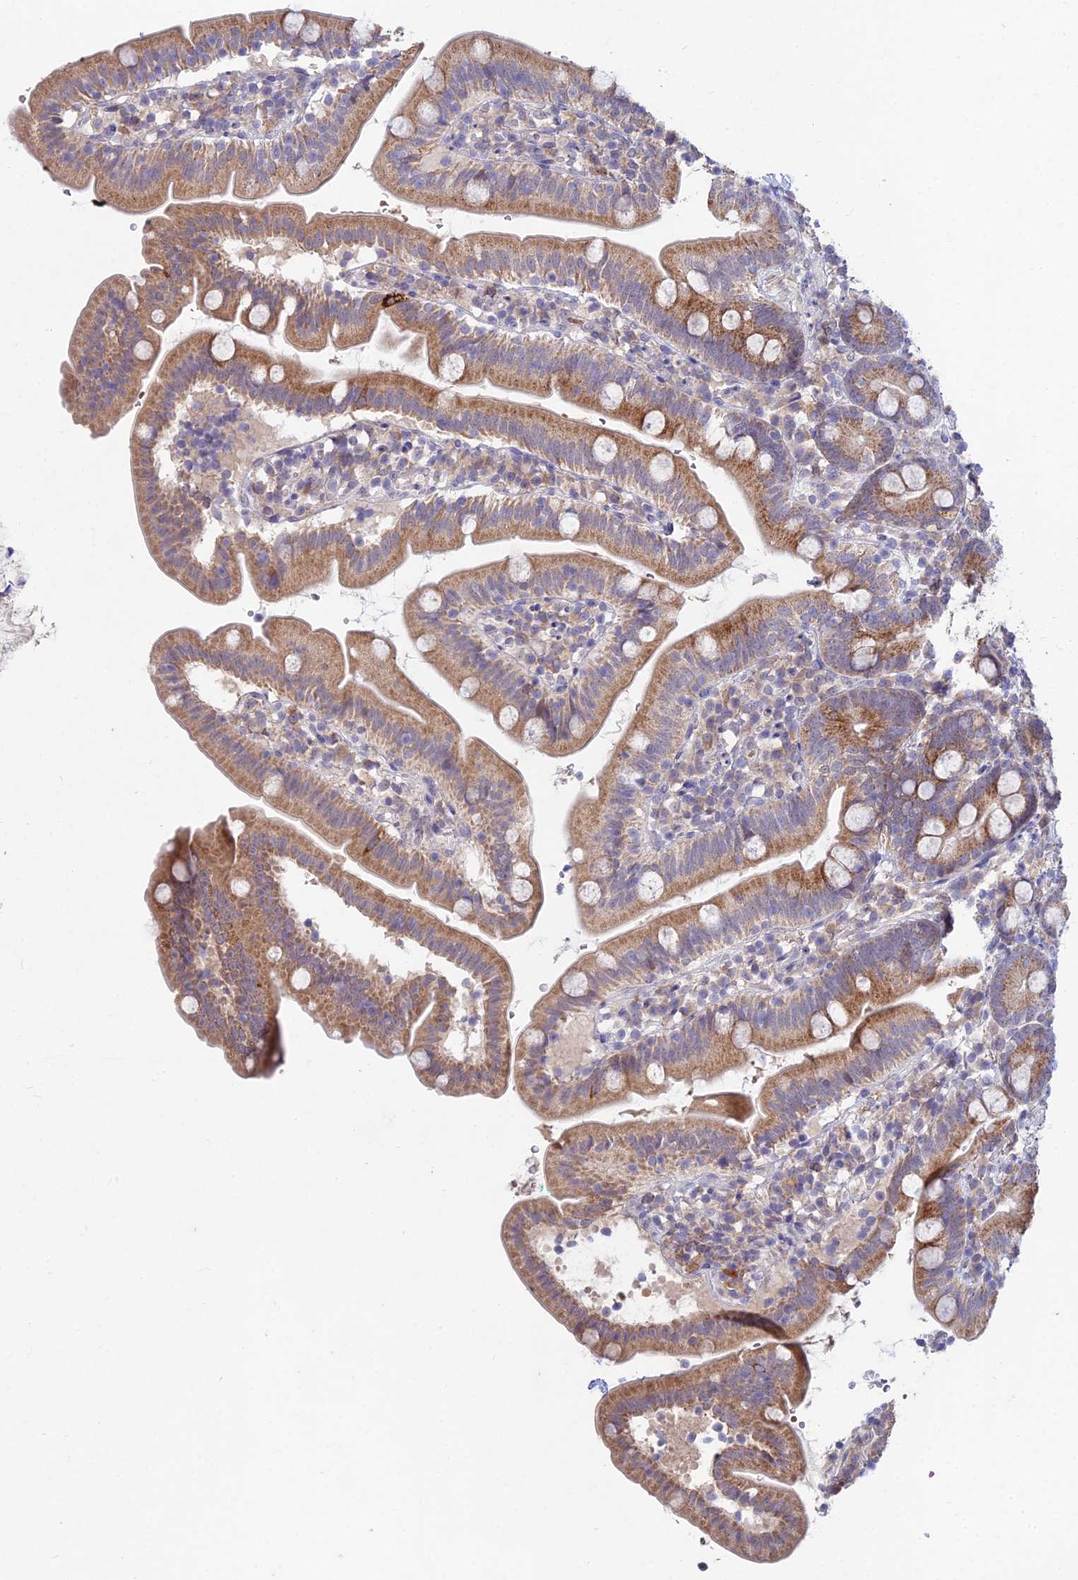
{"staining": {"intensity": "moderate", "quantity": ">75%", "location": "cytoplasmic/membranous"}, "tissue": "duodenum", "cell_type": "Glandular cells", "image_type": "normal", "snomed": [{"axis": "morphology", "description": "Normal tissue, NOS"}, {"axis": "topography", "description": "Duodenum"}], "caption": "The micrograph reveals staining of benign duodenum, revealing moderate cytoplasmic/membranous protein staining (brown color) within glandular cells.", "gene": "WDR43", "patient": {"sex": "female", "age": 67}}